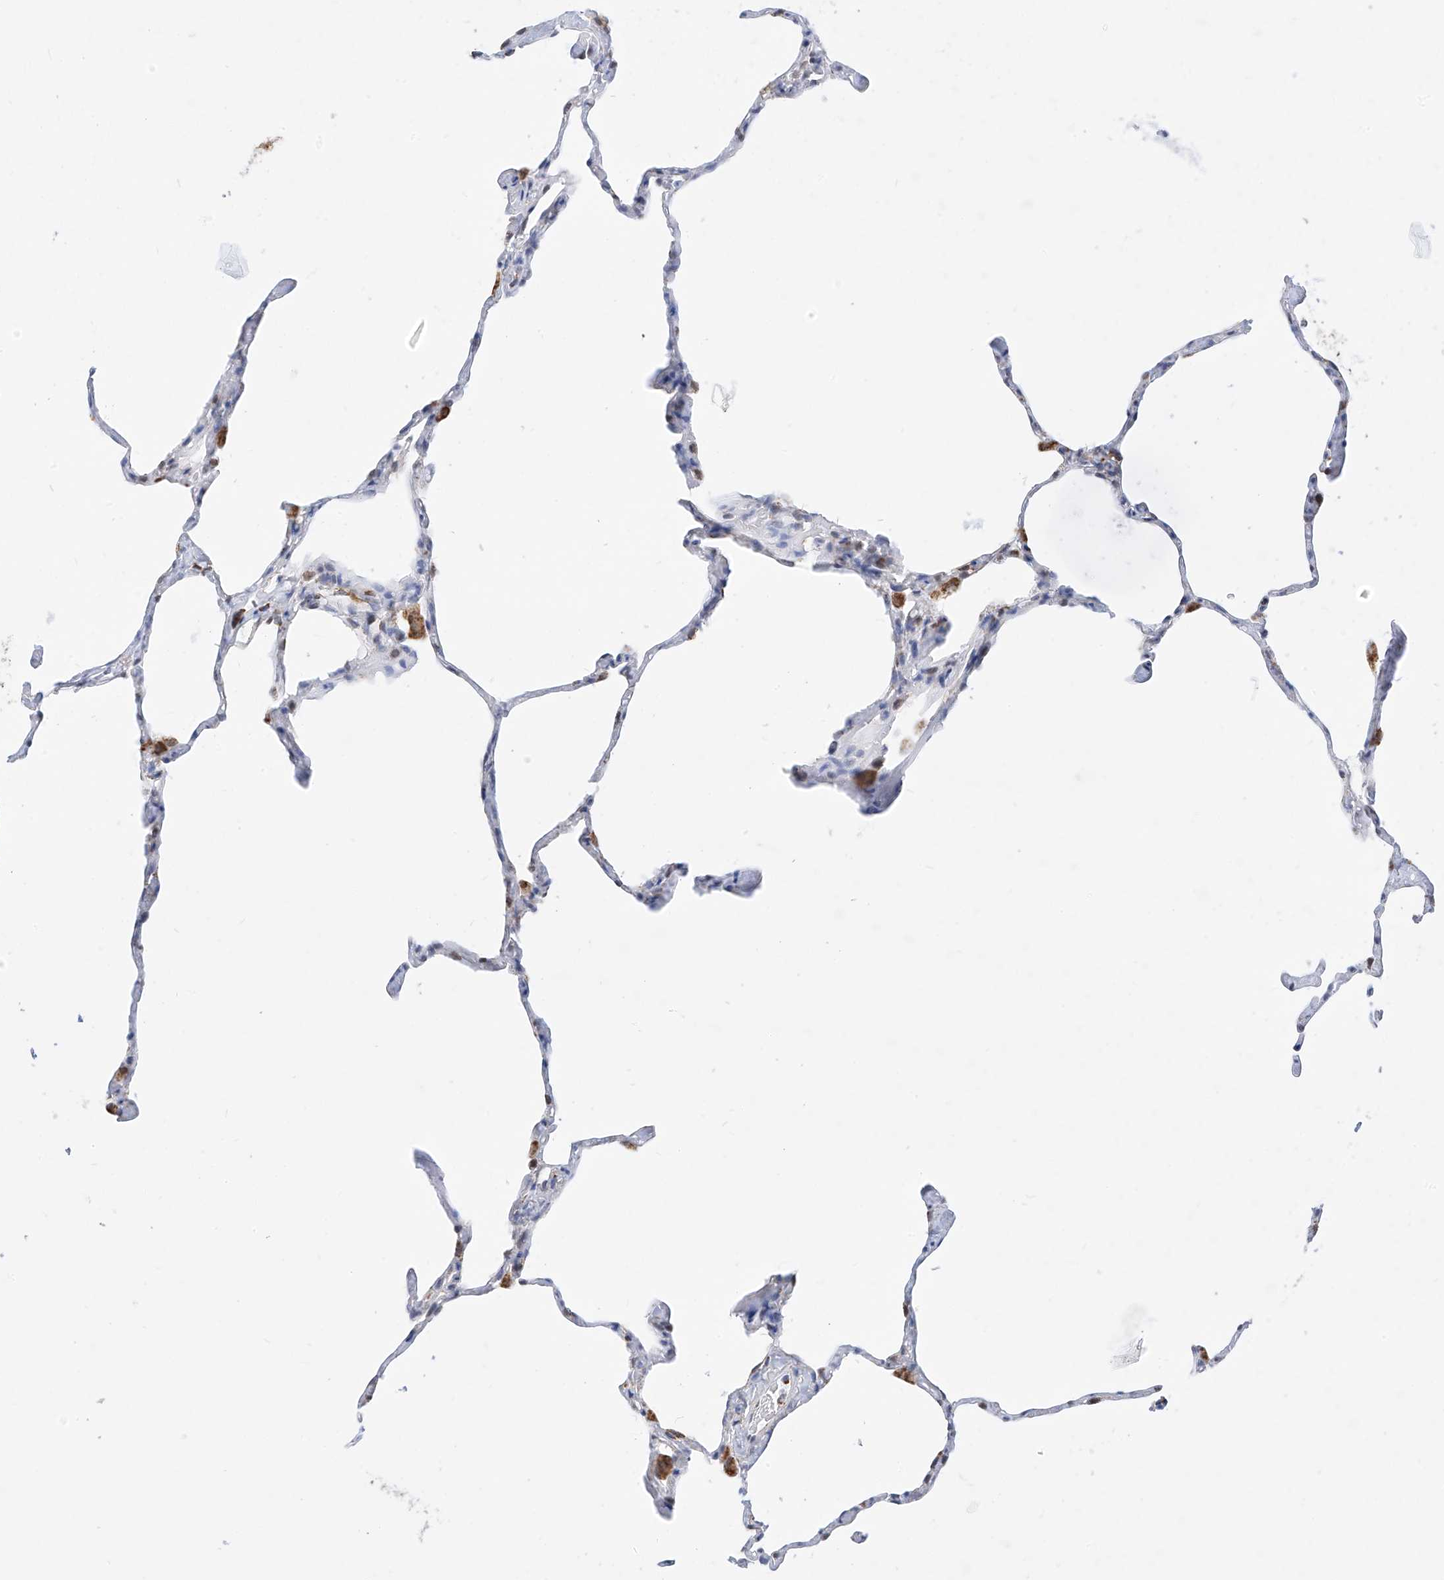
{"staining": {"intensity": "moderate", "quantity": "25%-75%", "location": "cytoplasmic/membranous"}, "tissue": "lung", "cell_type": "Alveolar cells", "image_type": "normal", "snomed": [{"axis": "morphology", "description": "Normal tissue, NOS"}, {"axis": "topography", "description": "Lung"}], "caption": "DAB (3,3'-diaminobenzidine) immunohistochemical staining of unremarkable lung exhibits moderate cytoplasmic/membranous protein positivity in about 25%-75% of alveolar cells.", "gene": "NALCN", "patient": {"sex": "male", "age": 65}}